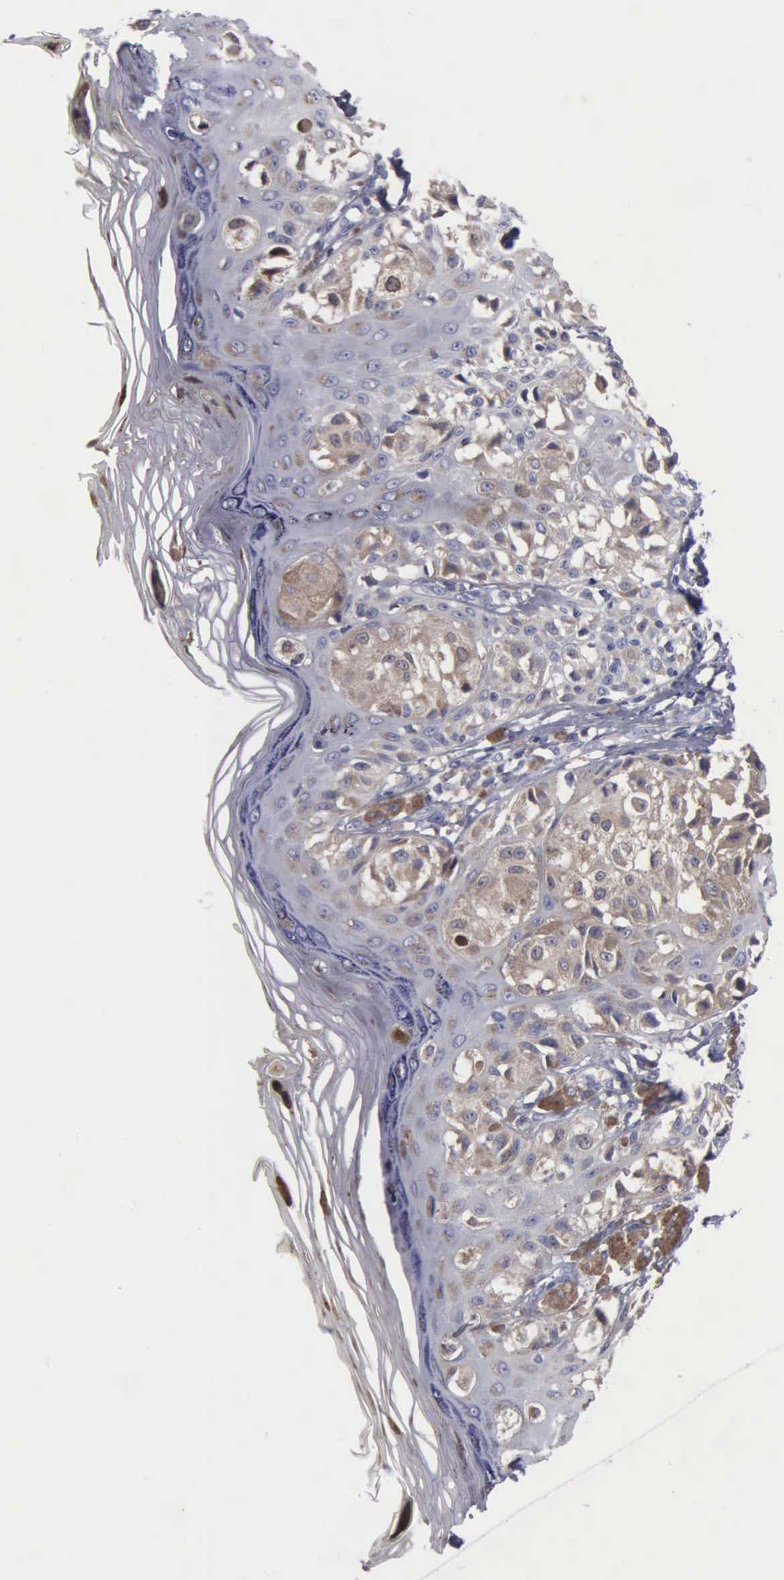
{"staining": {"intensity": "negative", "quantity": "none", "location": "none"}, "tissue": "melanoma", "cell_type": "Tumor cells", "image_type": "cancer", "snomed": [{"axis": "morphology", "description": "Malignant melanoma, NOS"}, {"axis": "topography", "description": "Skin"}], "caption": "Immunohistochemistry (IHC) image of malignant melanoma stained for a protein (brown), which displays no expression in tumor cells. (Stains: DAB IHC with hematoxylin counter stain, Microscopy: brightfield microscopy at high magnification).", "gene": "PTGS2", "patient": {"sex": "female", "age": 55}}